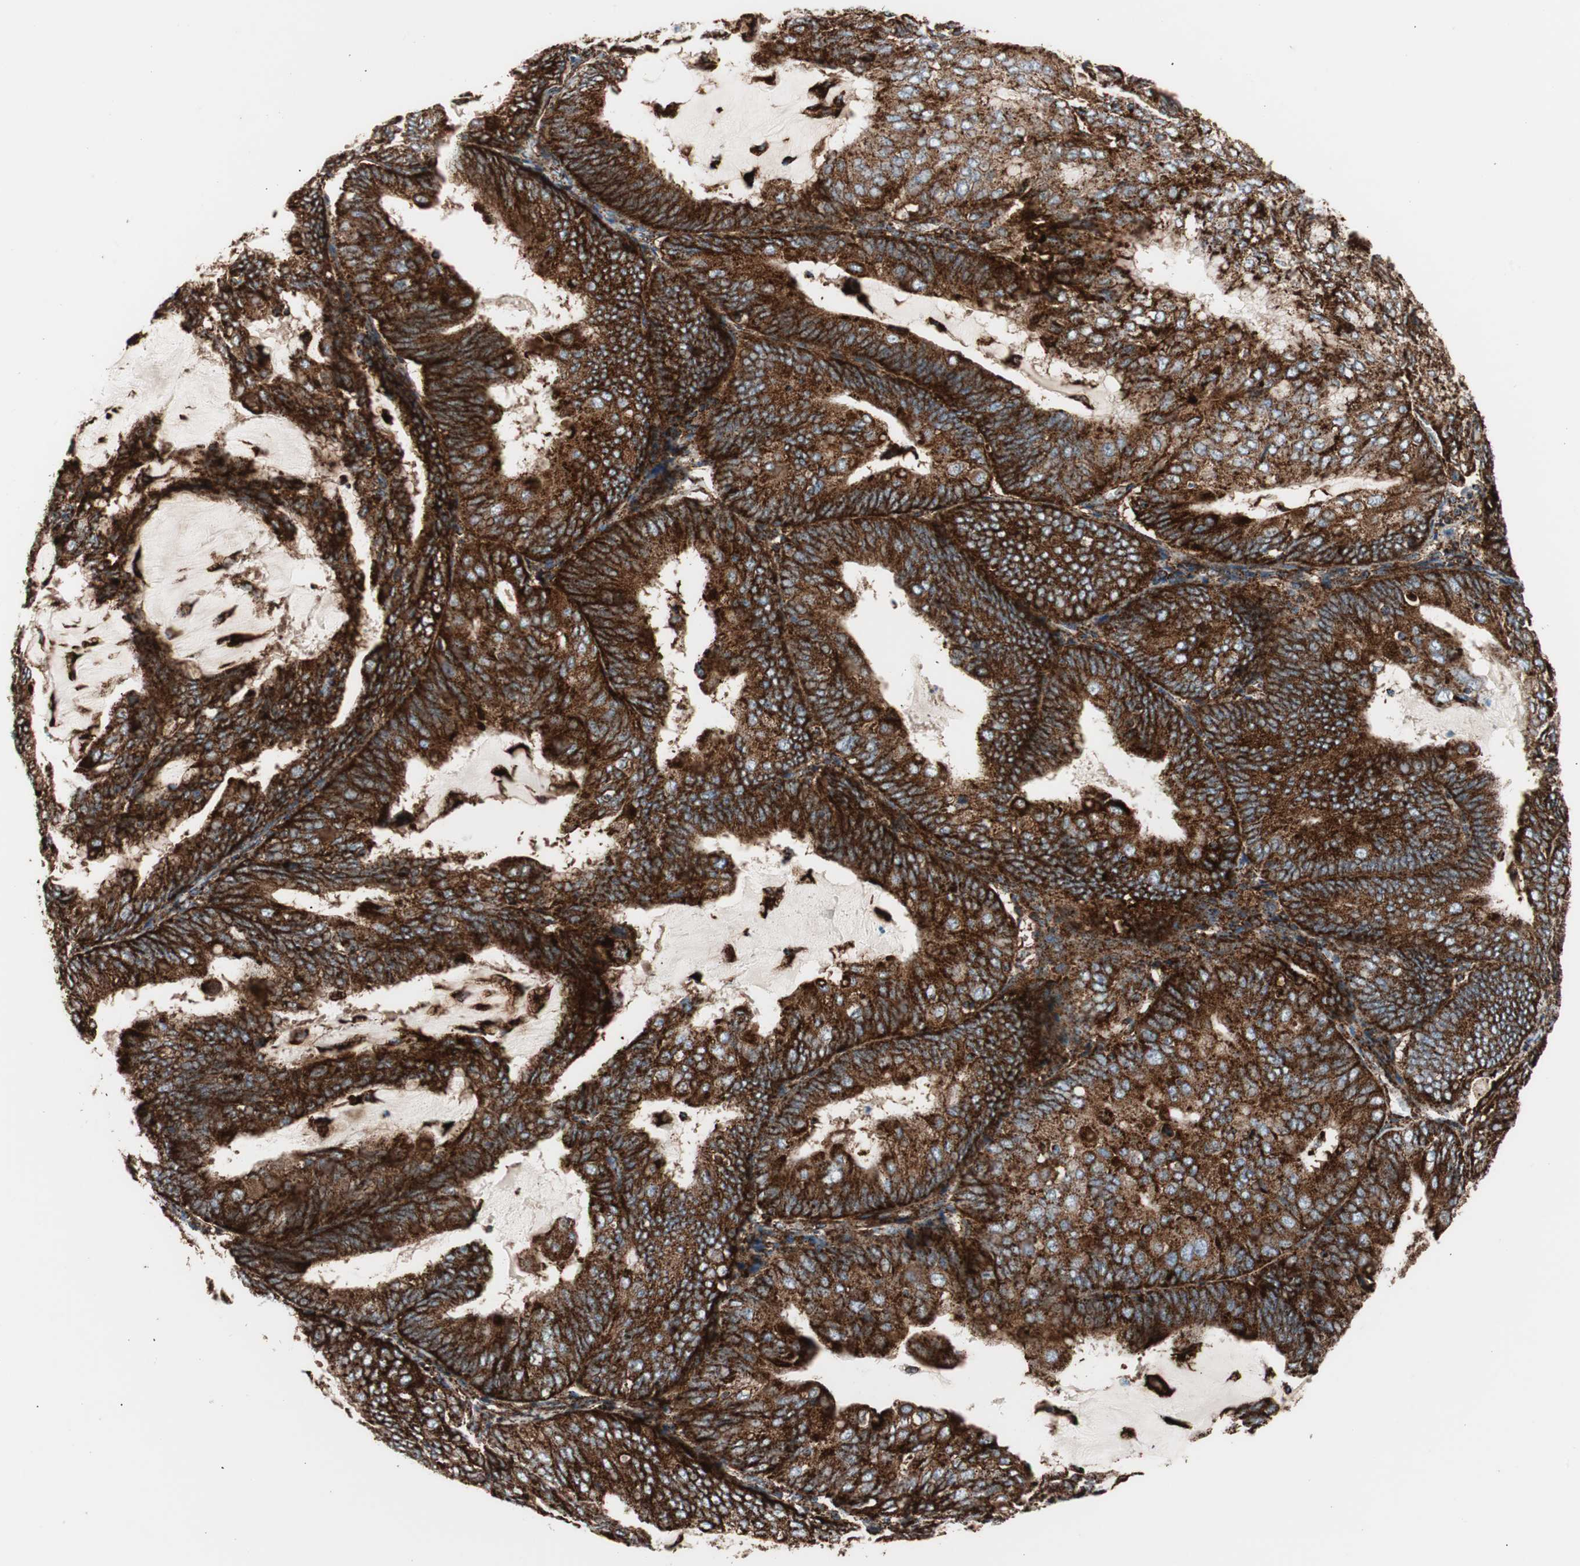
{"staining": {"intensity": "strong", "quantity": ">75%", "location": "cytoplasmic/membranous"}, "tissue": "endometrial cancer", "cell_type": "Tumor cells", "image_type": "cancer", "snomed": [{"axis": "morphology", "description": "Adenocarcinoma, NOS"}, {"axis": "topography", "description": "Endometrium"}], "caption": "Immunohistochemistry (IHC) (DAB (3,3'-diaminobenzidine)) staining of human endometrial cancer exhibits strong cytoplasmic/membranous protein positivity in about >75% of tumor cells. (DAB IHC with brightfield microscopy, high magnification).", "gene": "LAMP1", "patient": {"sex": "female", "age": 81}}